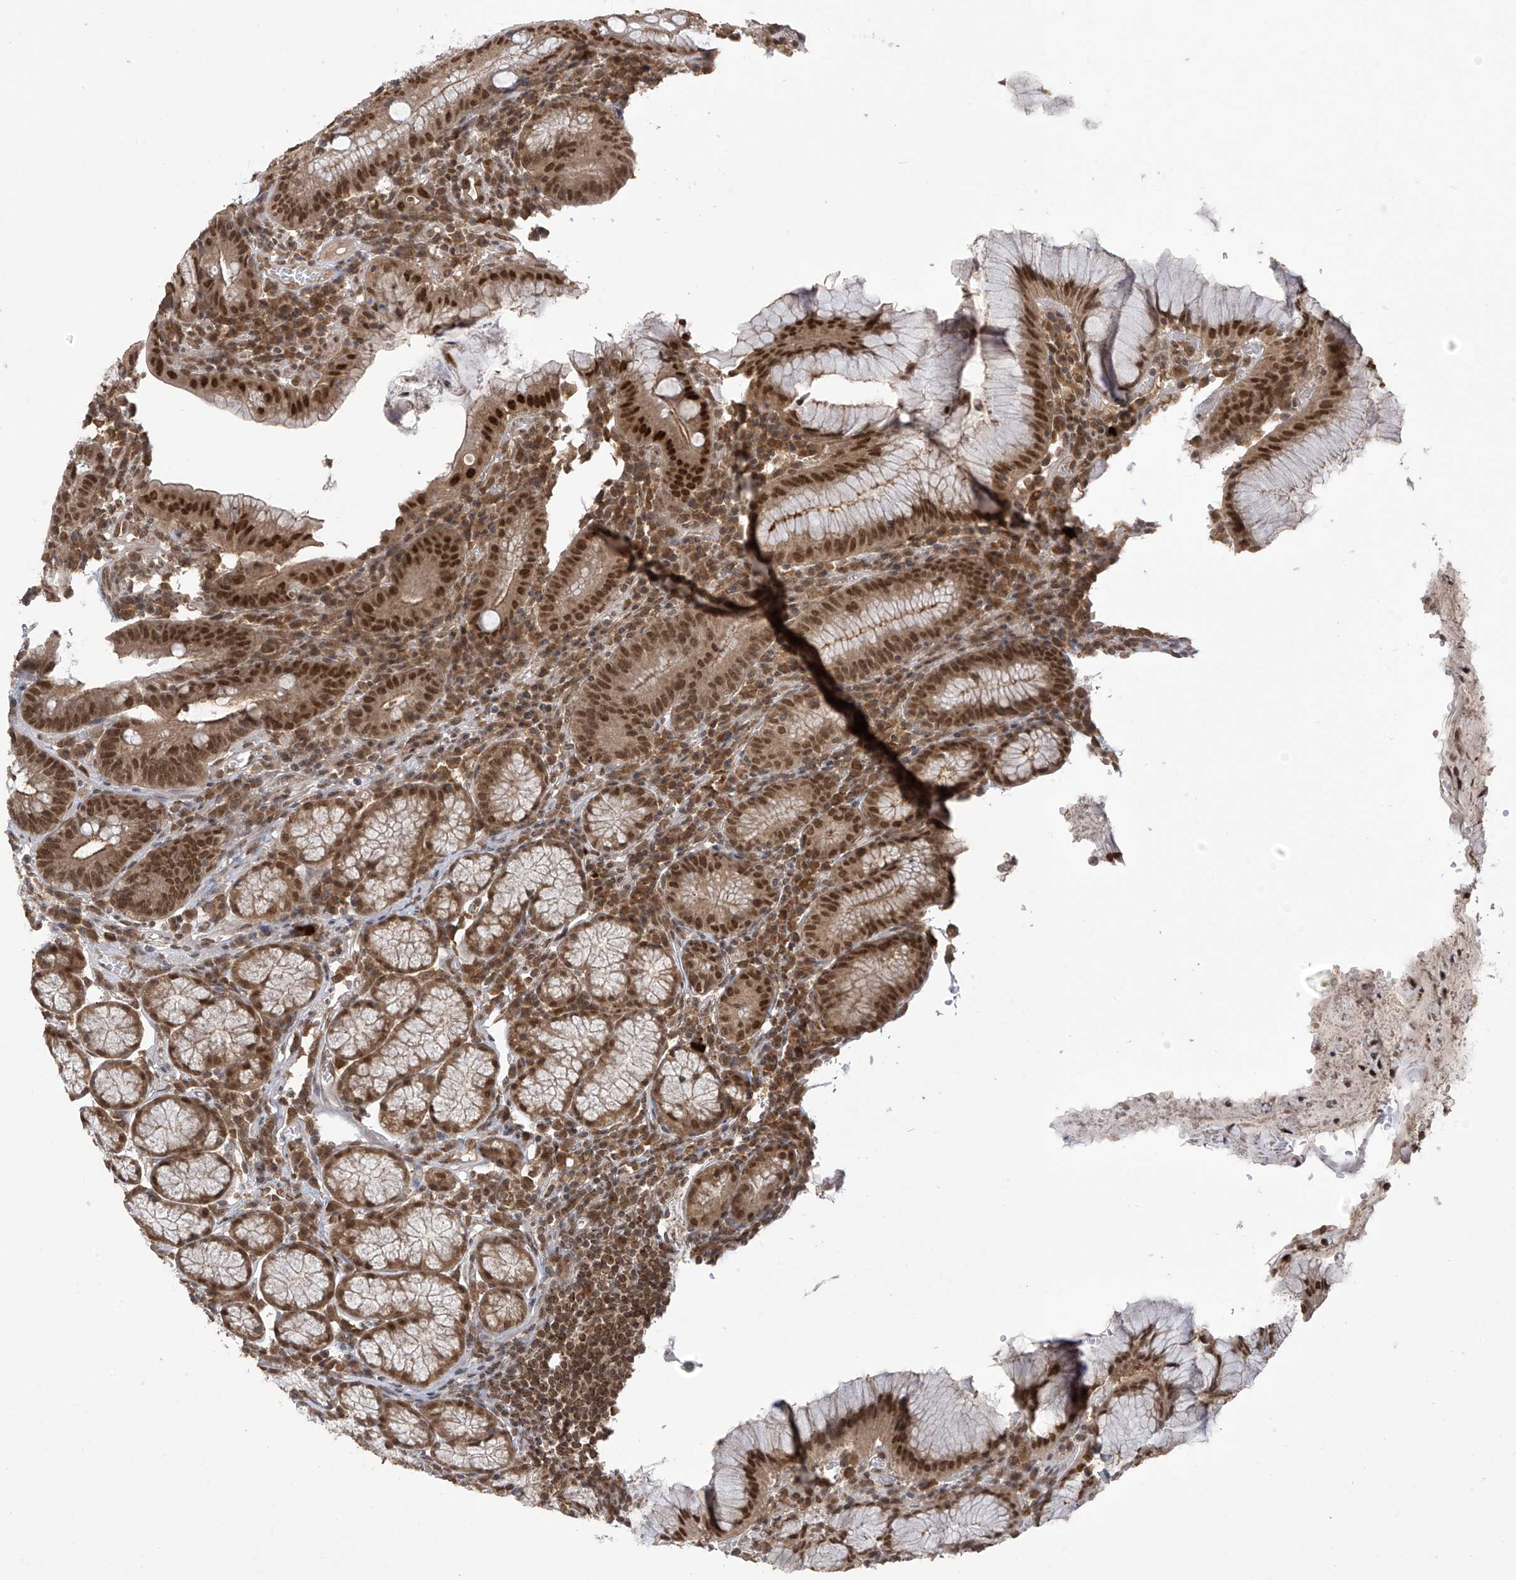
{"staining": {"intensity": "moderate", "quantity": ">75%", "location": "nuclear"}, "tissue": "stomach", "cell_type": "Glandular cells", "image_type": "normal", "snomed": [{"axis": "morphology", "description": "Normal tissue, NOS"}, {"axis": "topography", "description": "Stomach"}], "caption": "Immunohistochemistry (IHC) staining of benign stomach, which demonstrates medium levels of moderate nuclear positivity in approximately >75% of glandular cells indicating moderate nuclear protein positivity. The staining was performed using DAB (brown) for protein detection and nuclei were counterstained in hematoxylin (blue).", "gene": "LCOR", "patient": {"sex": "male", "age": 55}}